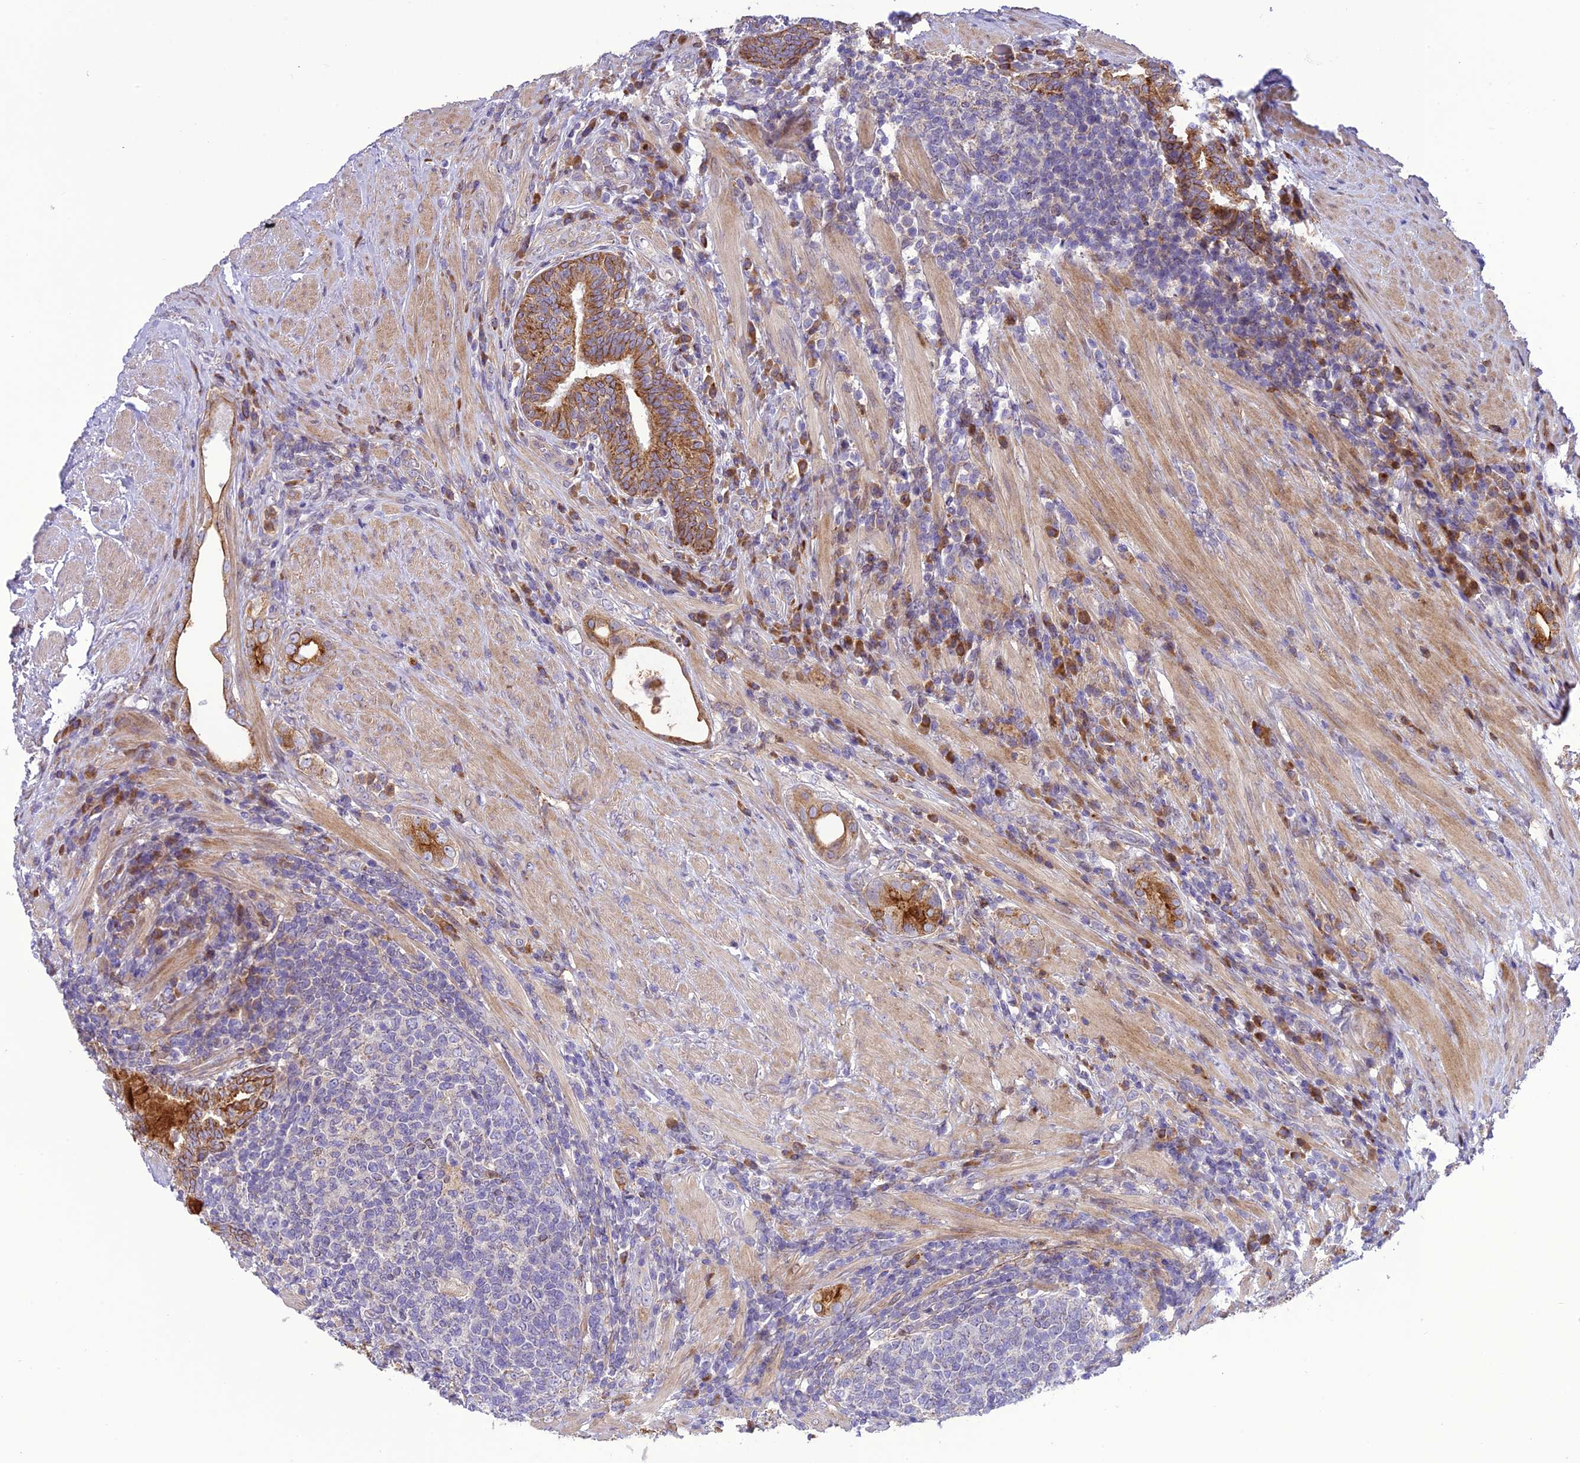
{"staining": {"intensity": "moderate", "quantity": ">75%", "location": "cytoplasmic/membranous"}, "tissue": "prostate cancer", "cell_type": "Tumor cells", "image_type": "cancer", "snomed": [{"axis": "morphology", "description": "Adenocarcinoma, Low grade"}, {"axis": "topography", "description": "Prostate"}], "caption": "Immunohistochemical staining of adenocarcinoma (low-grade) (prostate) displays medium levels of moderate cytoplasmic/membranous staining in about >75% of tumor cells.", "gene": "JMY", "patient": {"sex": "male", "age": 68}}